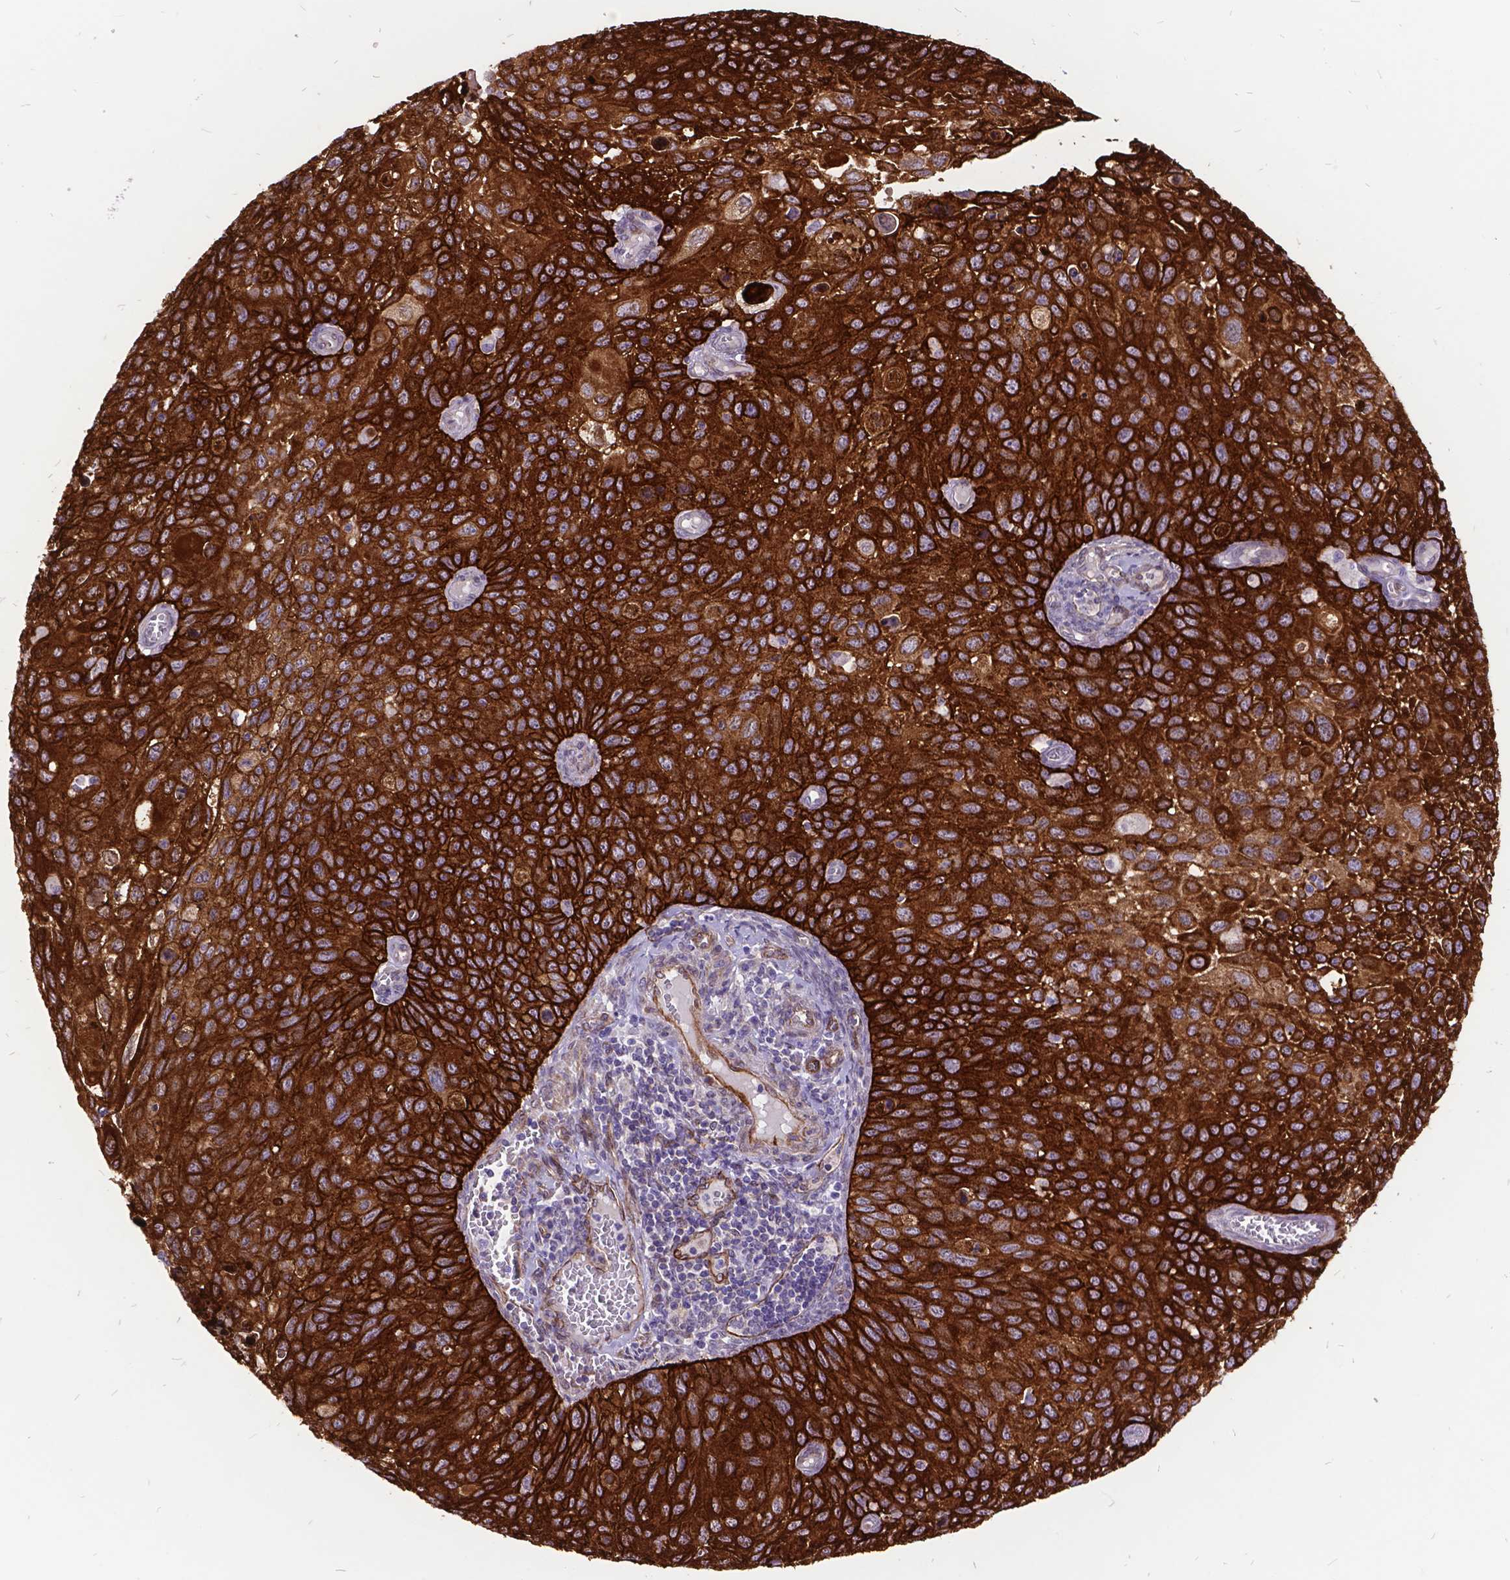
{"staining": {"intensity": "strong", "quantity": ">75%", "location": "cytoplasmic/membranous"}, "tissue": "cervical cancer", "cell_type": "Tumor cells", "image_type": "cancer", "snomed": [{"axis": "morphology", "description": "Squamous cell carcinoma, NOS"}, {"axis": "topography", "description": "Cervix"}], "caption": "Brown immunohistochemical staining in cervical cancer displays strong cytoplasmic/membranous positivity in about >75% of tumor cells.", "gene": "GRB7", "patient": {"sex": "female", "age": 70}}